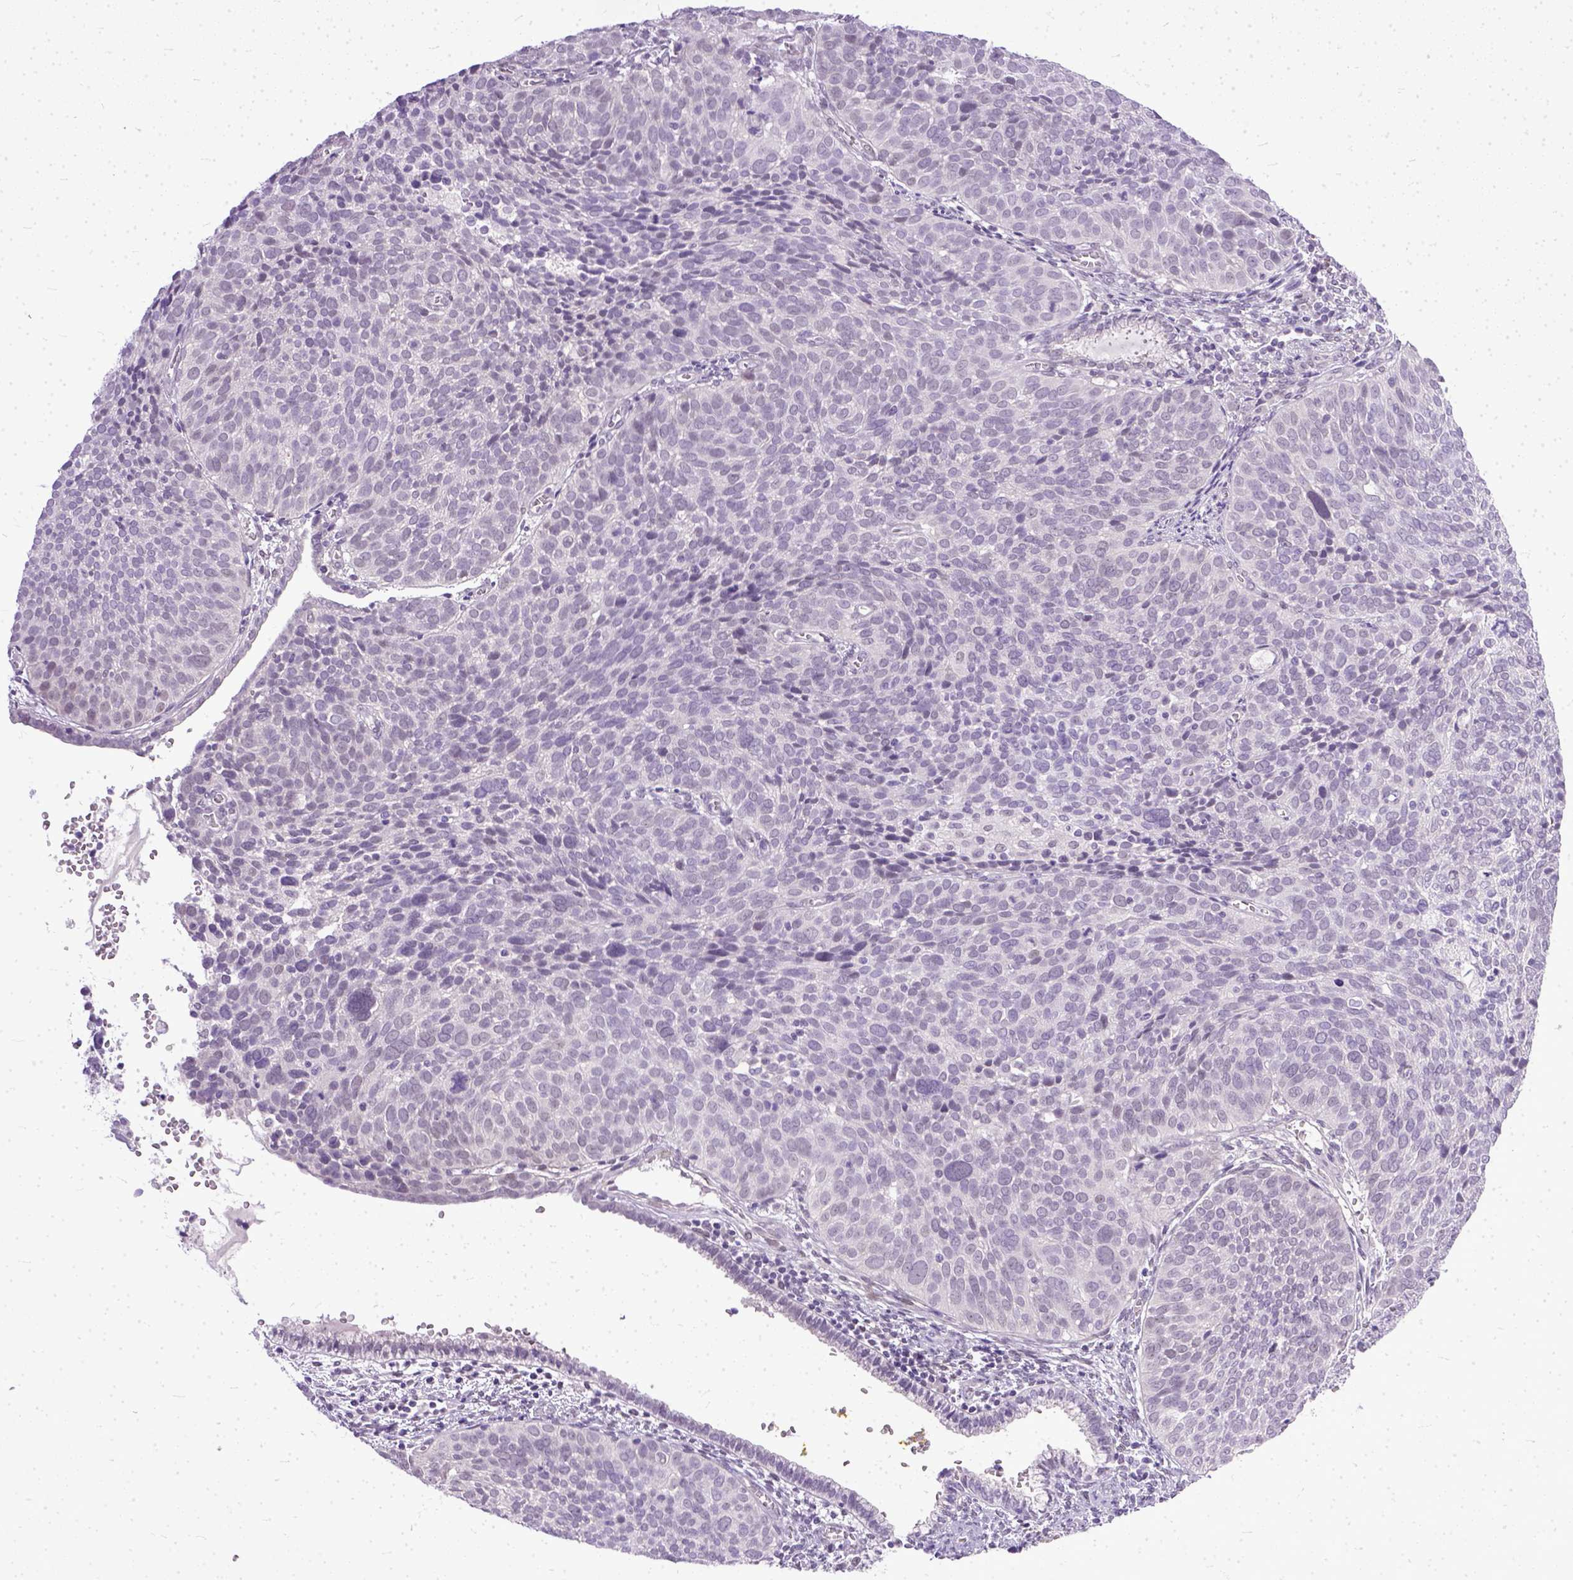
{"staining": {"intensity": "negative", "quantity": "none", "location": "none"}, "tissue": "cervical cancer", "cell_type": "Tumor cells", "image_type": "cancer", "snomed": [{"axis": "morphology", "description": "Squamous cell carcinoma, NOS"}, {"axis": "topography", "description": "Cervix"}], "caption": "Immunohistochemical staining of human cervical cancer exhibits no significant positivity in tumor cells.", "gene": "TCEAL7", "patient": {"sex": "female", "age": 39}}